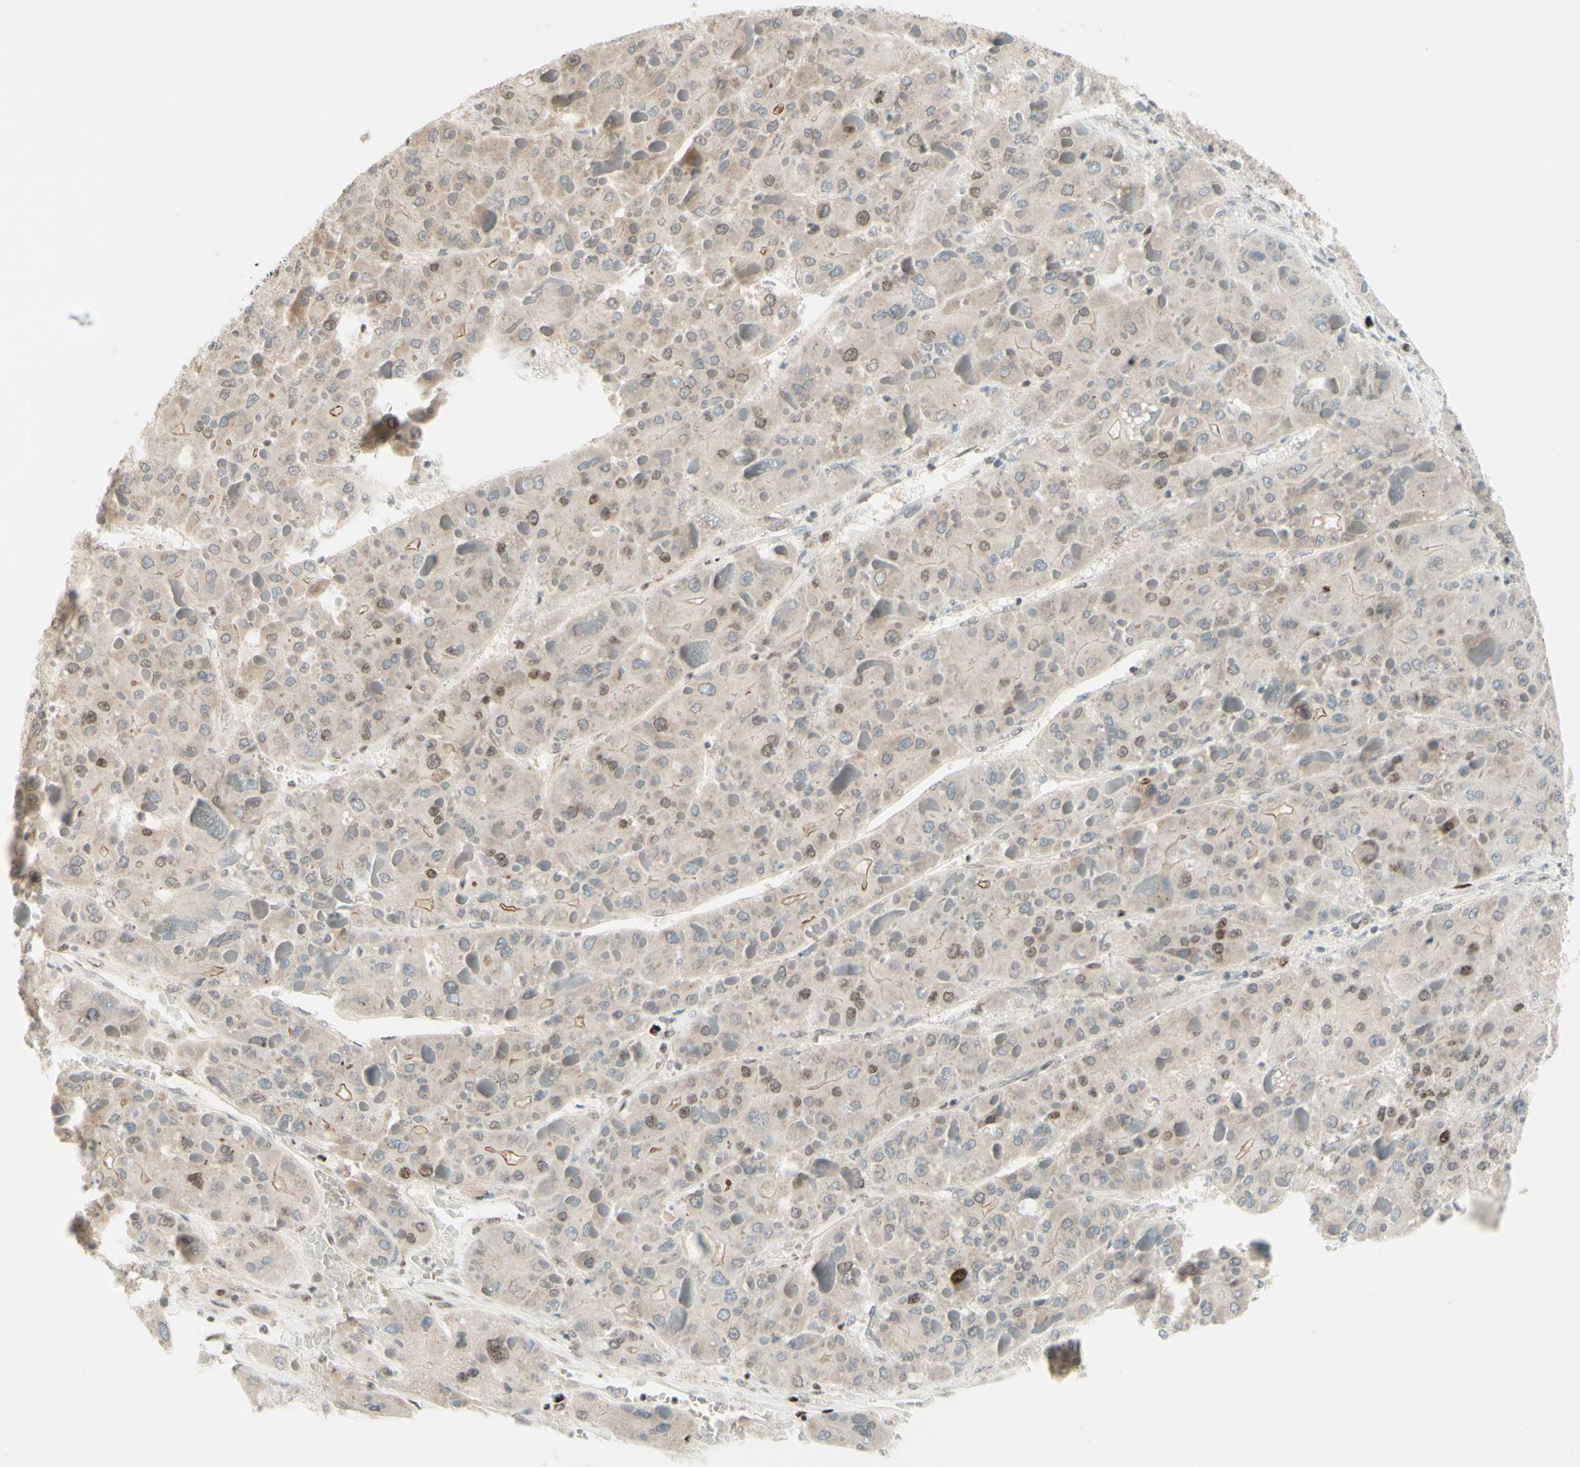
{"staining": {"intensity": "moderate", "quantity": "<25%", "location": "cytoplasmic/membranous,nuclear"}, "tissue": "liver cancer", "cell_type": "Tumor cells", "image_type": "cancer", "snomed": [{"axis": "morphology", "description": "Carcinoma, Hepatocellular, NOS"}, {"axis": "topography", "description": "Liver"}], "caption": "Immunohistochemical staining of hepatocellular carcinoma (liver) reveals low levels of moderate cytoplasmic/membranous and nuclear protein positivity in about <25% of tumor cells.", "gene": "CDKL5", "patient": {"sex": "female", "age": 73}}